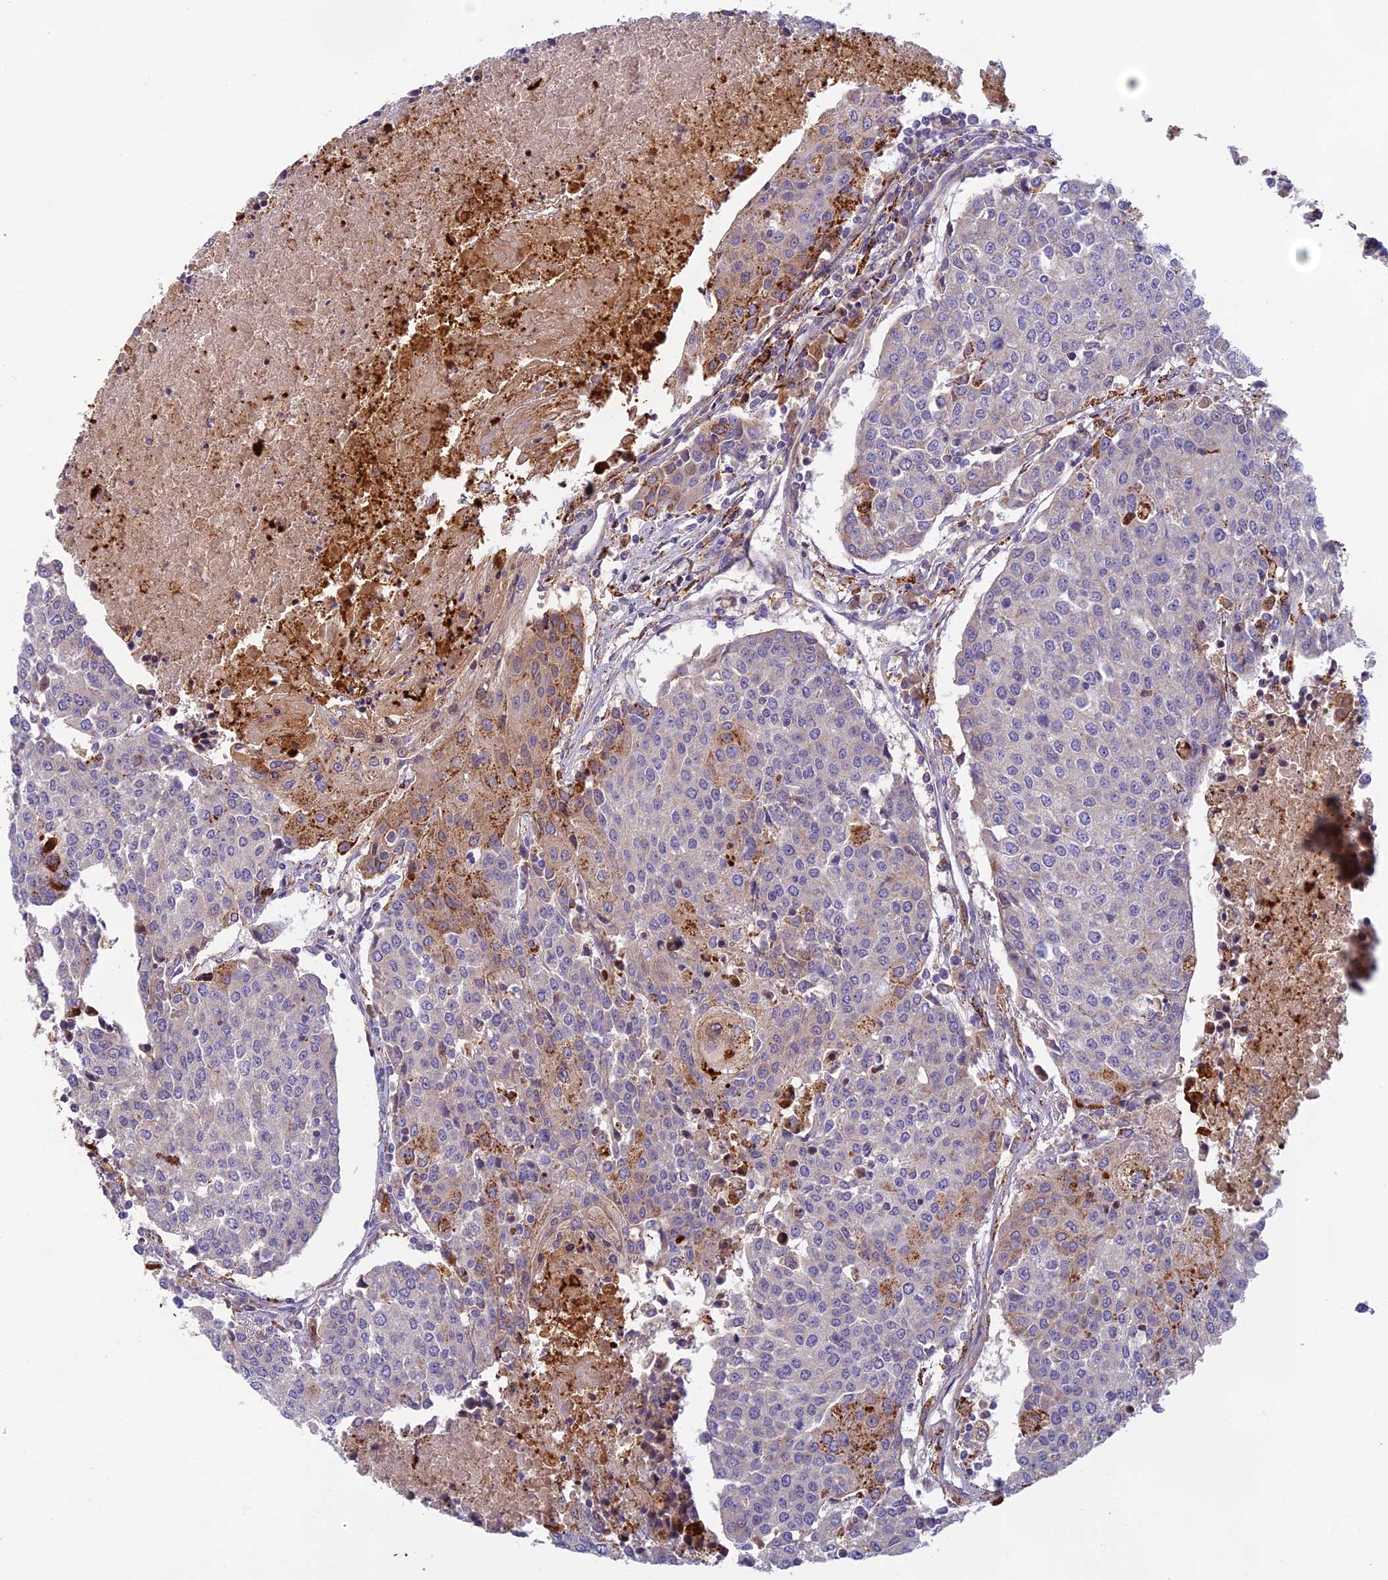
{"staining": {"intensity": "moderate", "quantity": "<25%", "location": "cytoplasmic/membranous"}, "tissue": "urothelial cancer", "cell_type": "Tumor cells", "image_type": "cancer", "snomed": [{"axis": "morphology", "description": "Urothelial carcinoma, High grade"}, {"axis": "topography", "description": "Urinary bladder"}], "caption": "Protein staining of urothelial cancer tissue displays moderate cytoplasmic/membranous expression in approximately <25% of tumor cells.", "gene": "SEMA7A", "patient": {"sex": "female", "age": 85}}